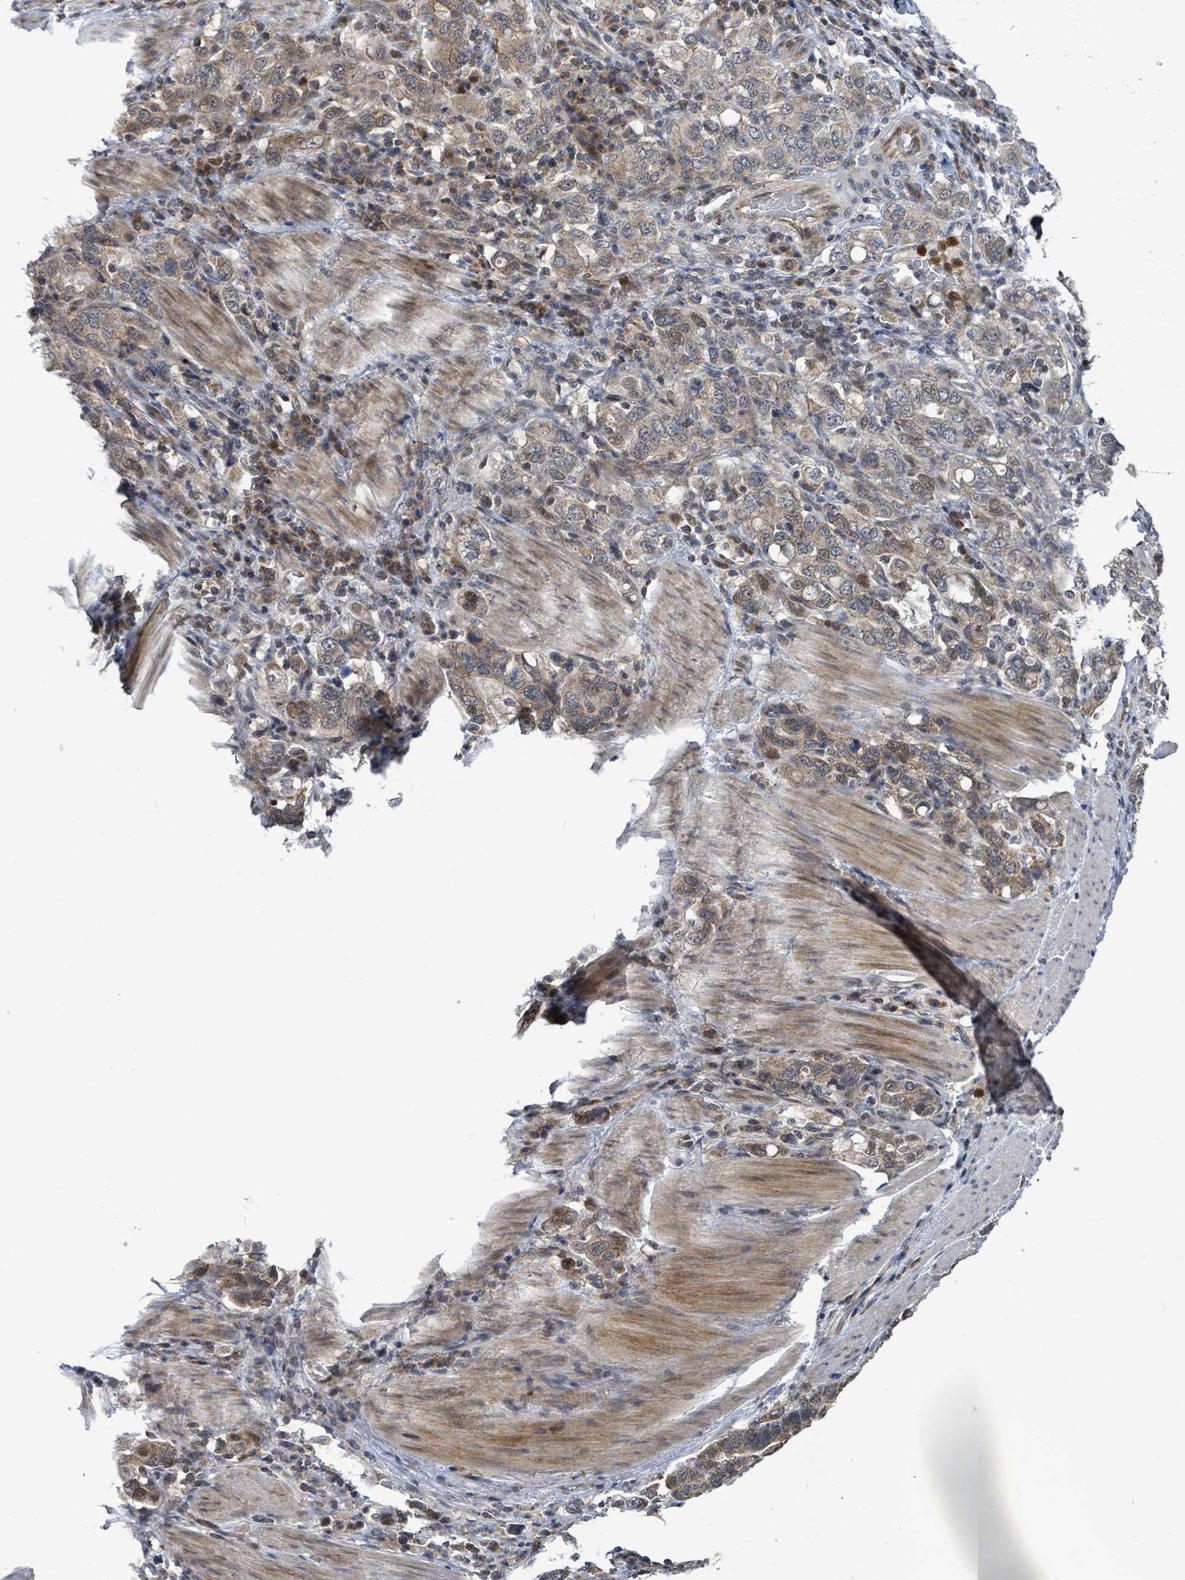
{"staining": {"intensity": "moderate", "quantity": ">75%", "location": "cytoplasmic/membranous"}, "tissue": "stomach cancer", "cell_type": "Tumor cells", "image_type": "cancer", "snomed": [{"axis": "morphology", "description": "Adenocarcinoma, NOS"}, {"axis": "topography", "description": "Stomach, upper"}, {"axis": "topography", "description": "Stomach"}], "caption": "Approximately >75% of tumor cells in human stomach cancer (adenocarcinoma) show moderate cytoplasmic/membranous protein expression as visualized by brown immunohistochemical staining.", "gene": "COQ6", "patient": {"sex": "male", "age": 62}}